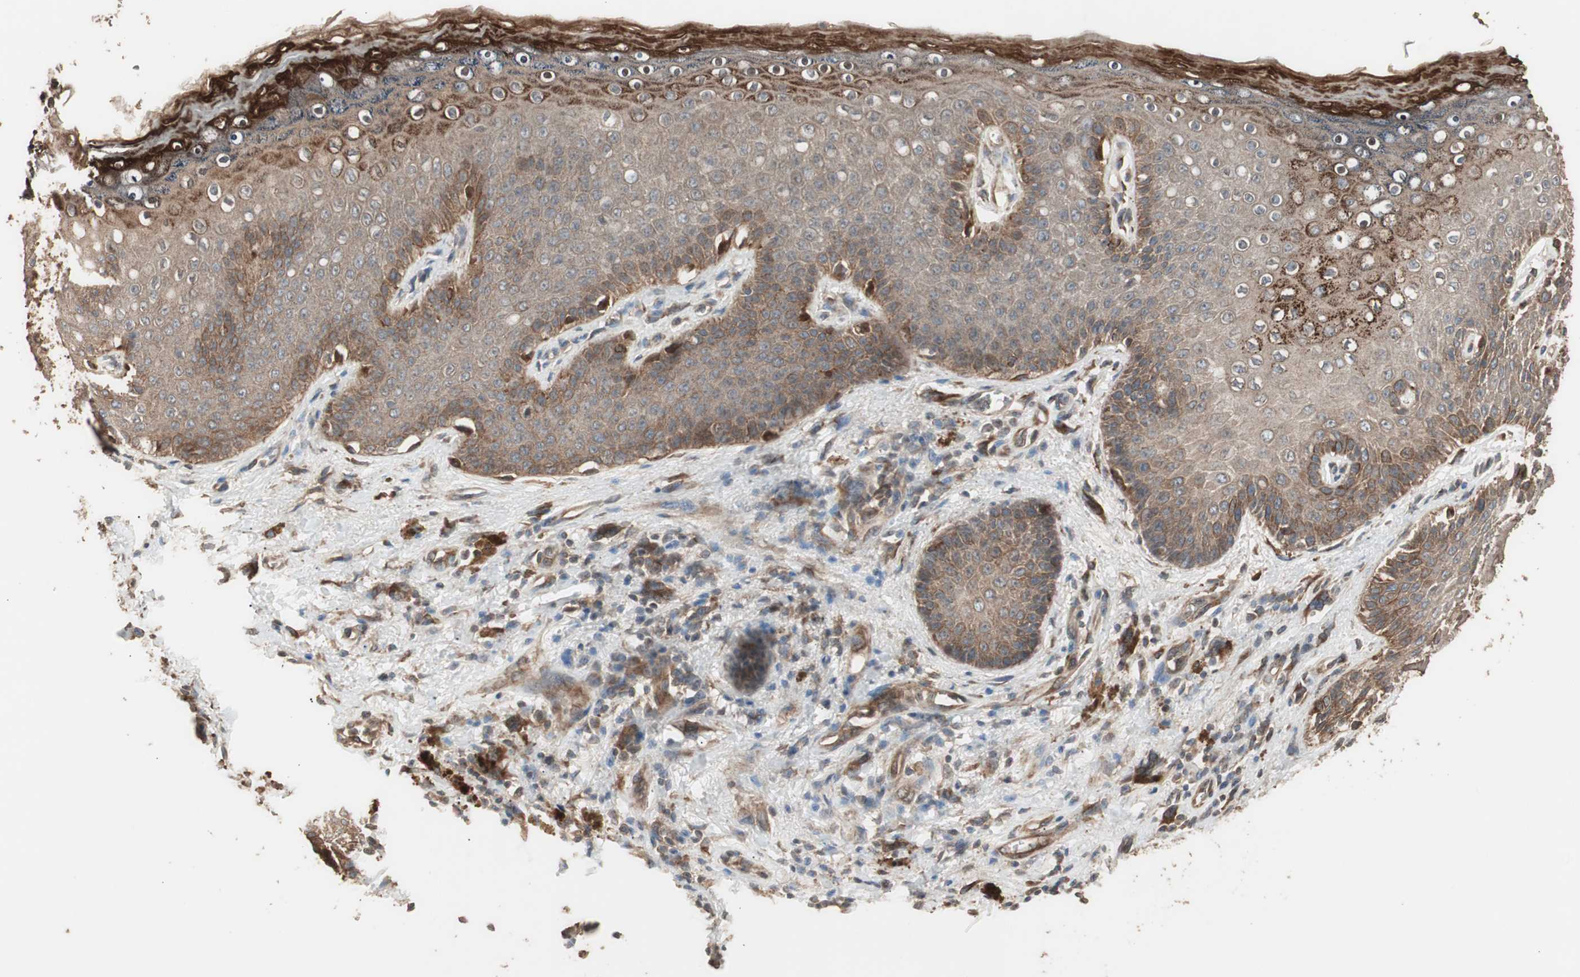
{"staining": {"intensity": "moderate", "quantity": ">75%", "location": "cytoplasmic/membranous"}, "tissue": "skin", "cell_type": "Epidermal cells", "image_type": "normal", "snomed": [{"axis": "morphology", "description": "Normal tissue, NOS"}, {"axis": "topography", "description": "Anal"}], "caption": "Immunohistochemistry photomicrograph of normal human skin stained for a protein (brown), which demonstrates medium levels of moderate cytoplasmic/membranous expression in about >75% of epidermal cells.", "gene": "LZTS1", "patient": {"sex": "female", "age": 46}}